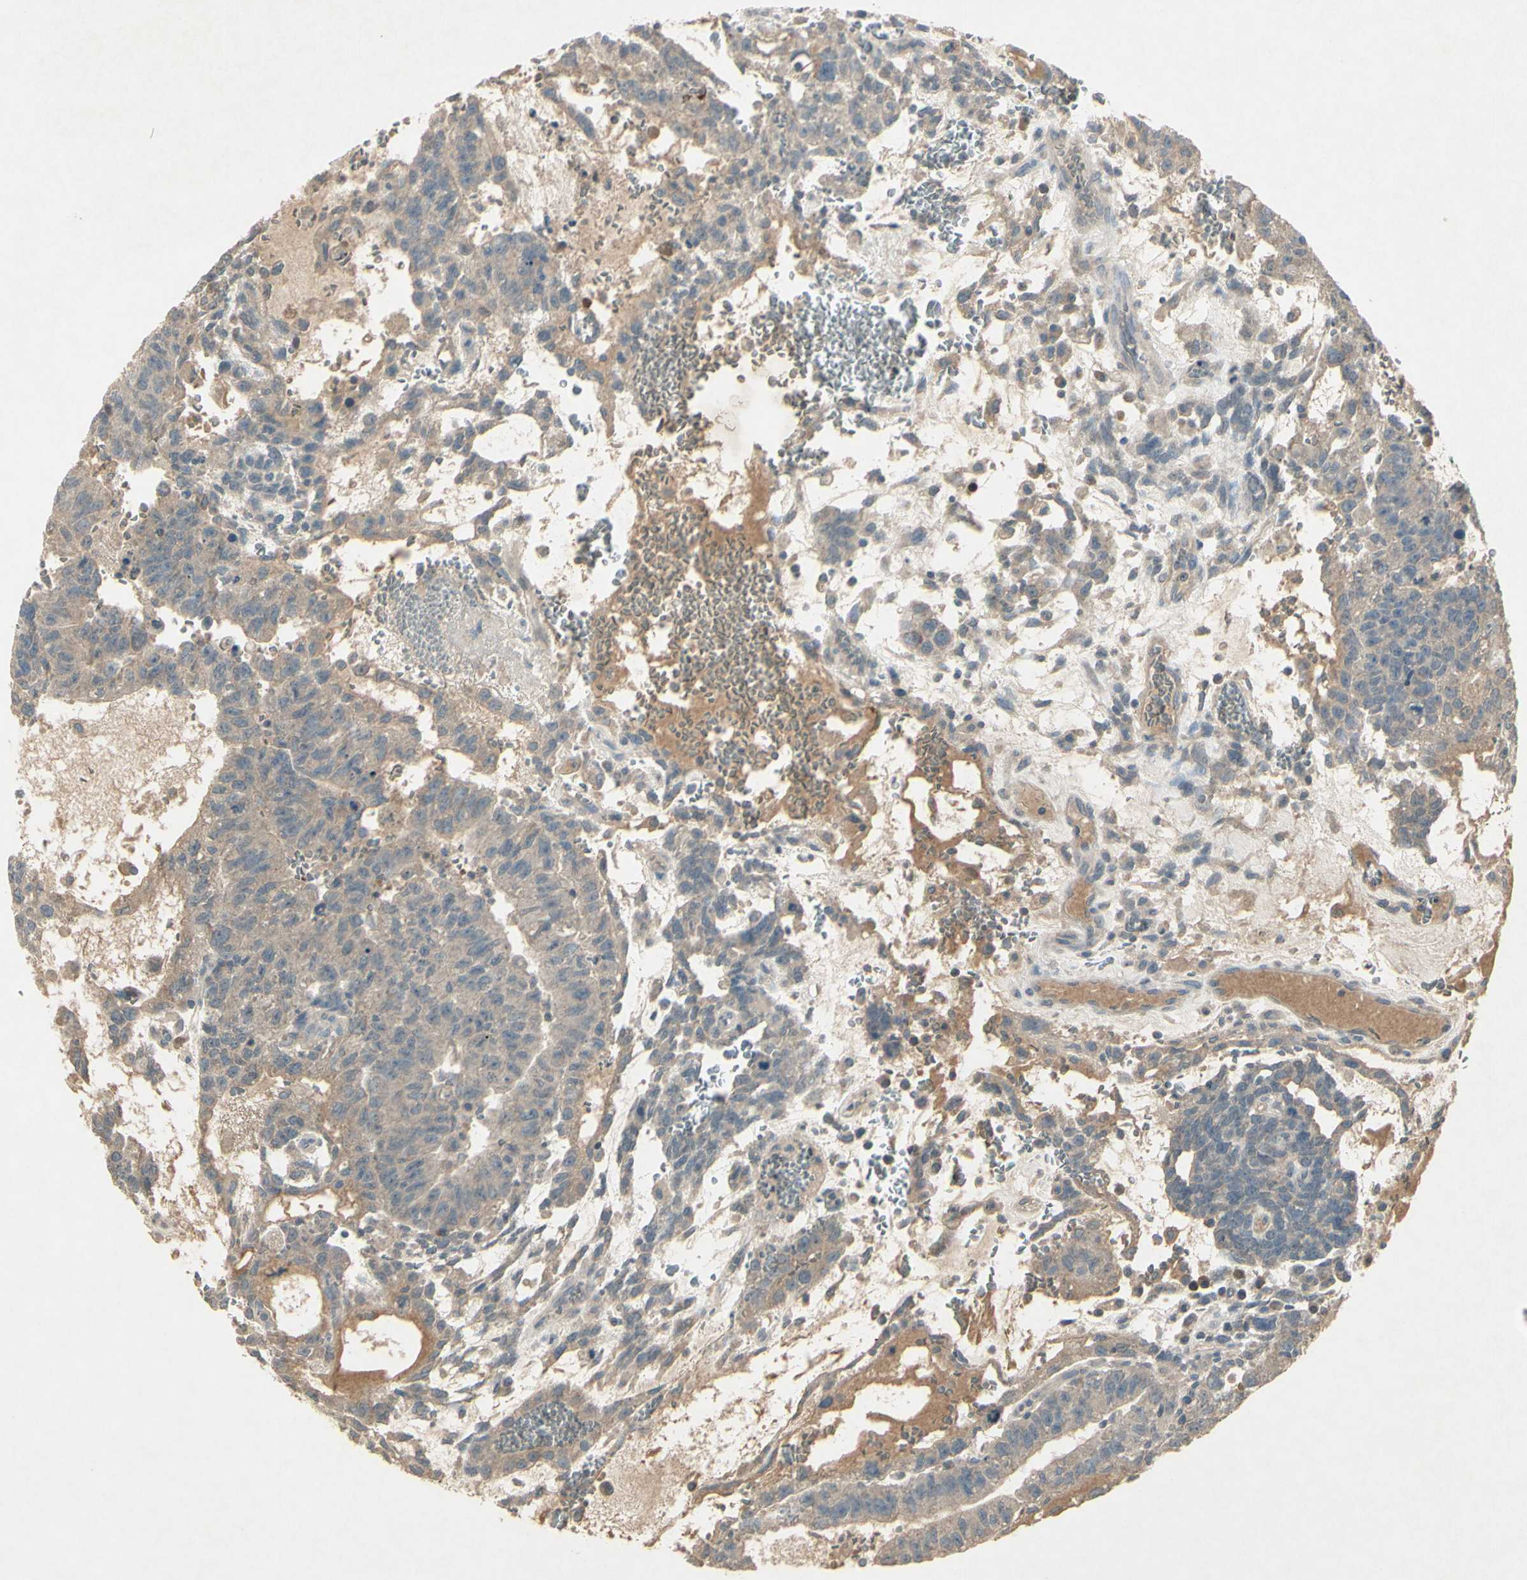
{"staining": {"intensity": "weak", "quantity": ">75%", "location": "cytoplasmic/membranous"}, "tissue": "testis cancer", "cell_type": "Tumor cells", "image_type": "cancer", "snomed": [{"axis": "morphology", "description": "Seminoma, NOS"}, {"axis": "morphology", "description": "Carcinoma, Embryonal, NOS"}, {"axis": "topography", "description": "Testis"}], "caption": "Immunohistochemistry histopathology image of neoplastic tissue: human testis cancer (seminoma) stained using IHC displays low levels of weak protein expression localized specifically in the cytoplasmic/membranous of tumor cells, appearing as a cytoplasmic/membranous brown color.", "gene": "TIMM21", "patient": {"sex": "male", "age": 52}}